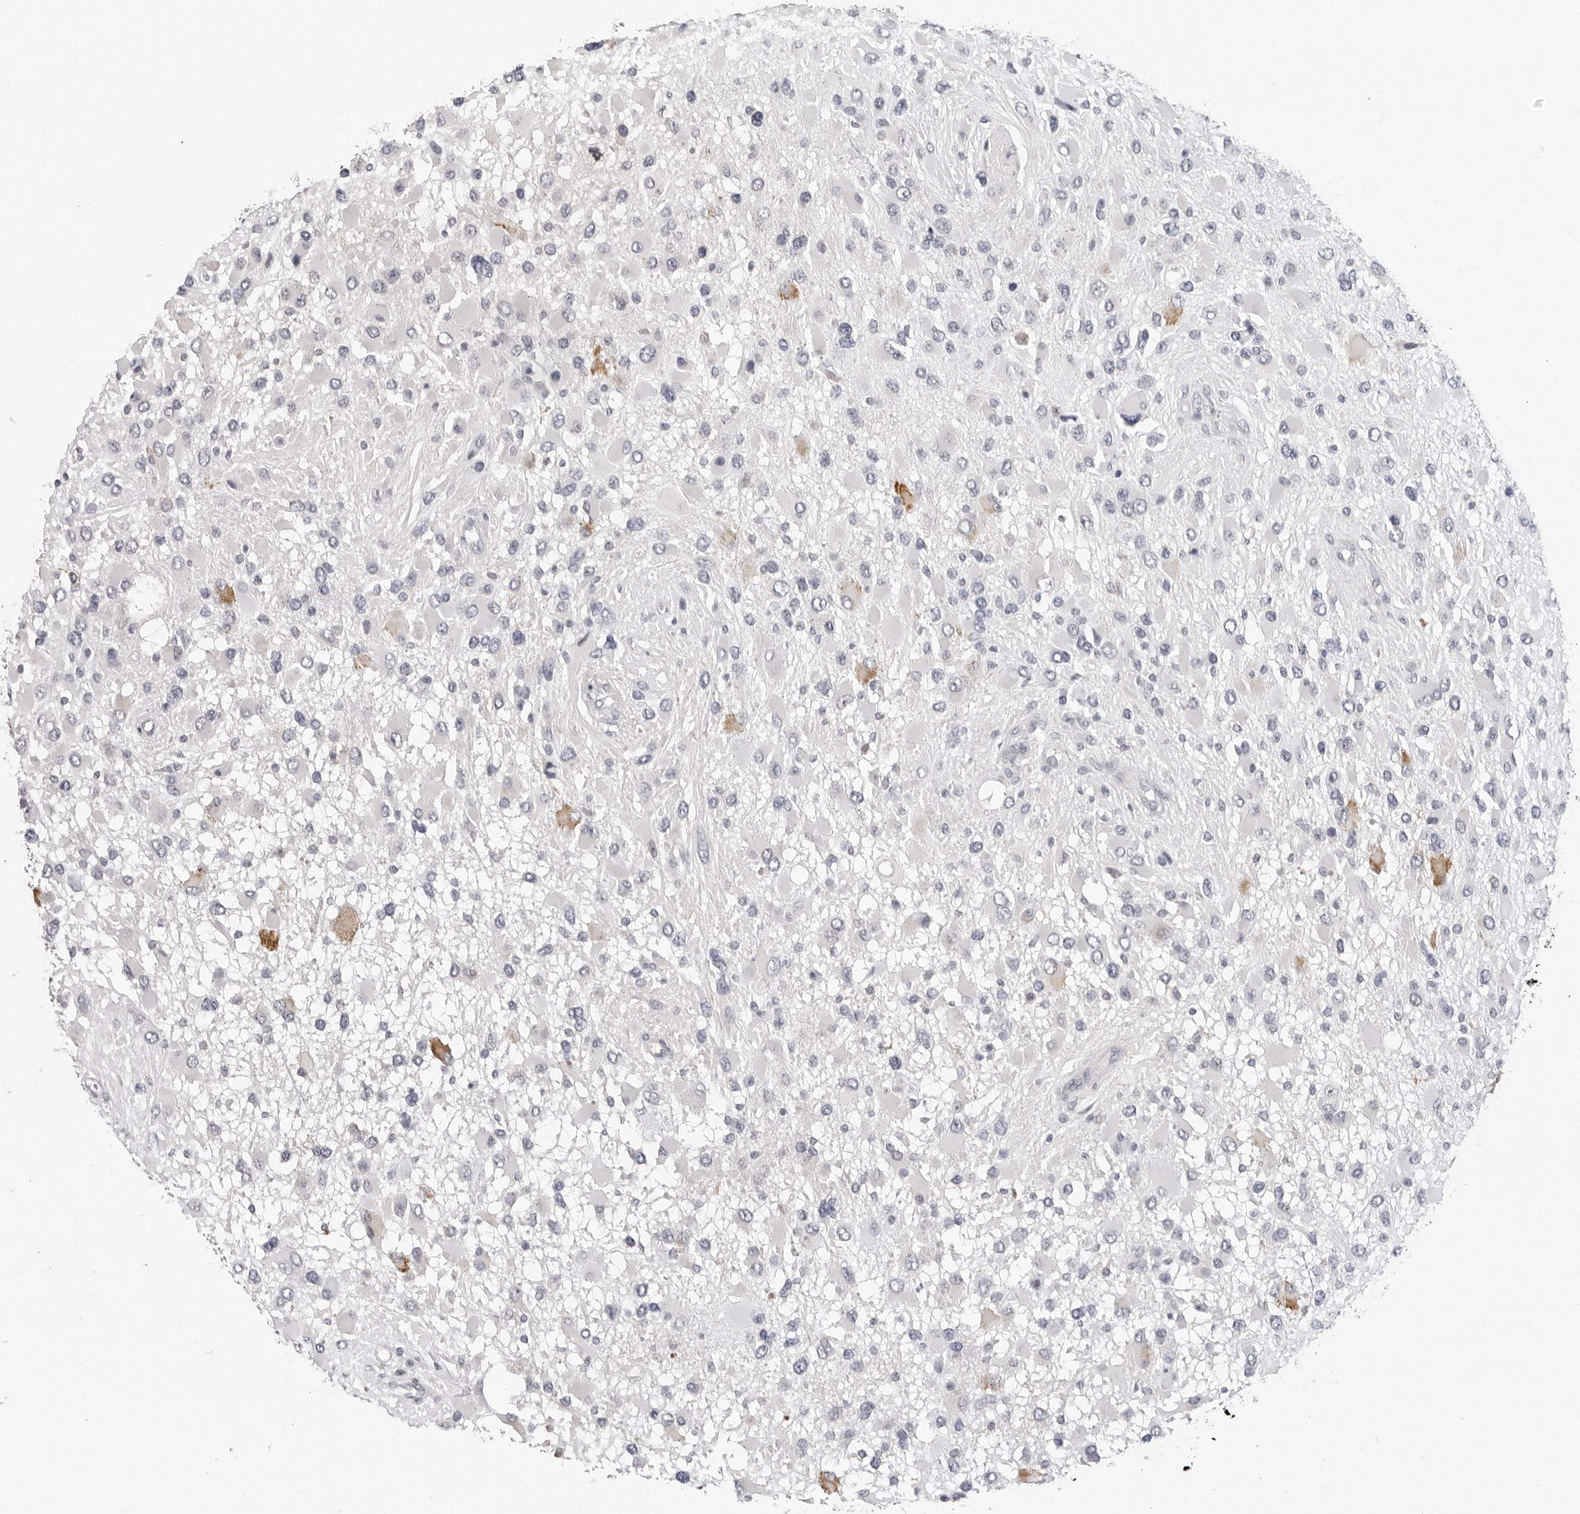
{"staining": {"intensity": "negative", "quantity": "none", "location": "none"}, "tissue": "glioma", "cell_type": "Tumor cells", "image_type": "cancer", "snomed": [{"axis": "morphology", "description": "Glioma, malignant, High grade"}, {"axis": "topography", "description": "Brain"}], "caption": "High magnification brightfield microscopy of glioma stained with DAB (brown) and counterstained with hematoxylin (blue): tumor cells show no significant expression.", "gene": "ZNF502", "patient": {"sex": "male", "age": 53}}